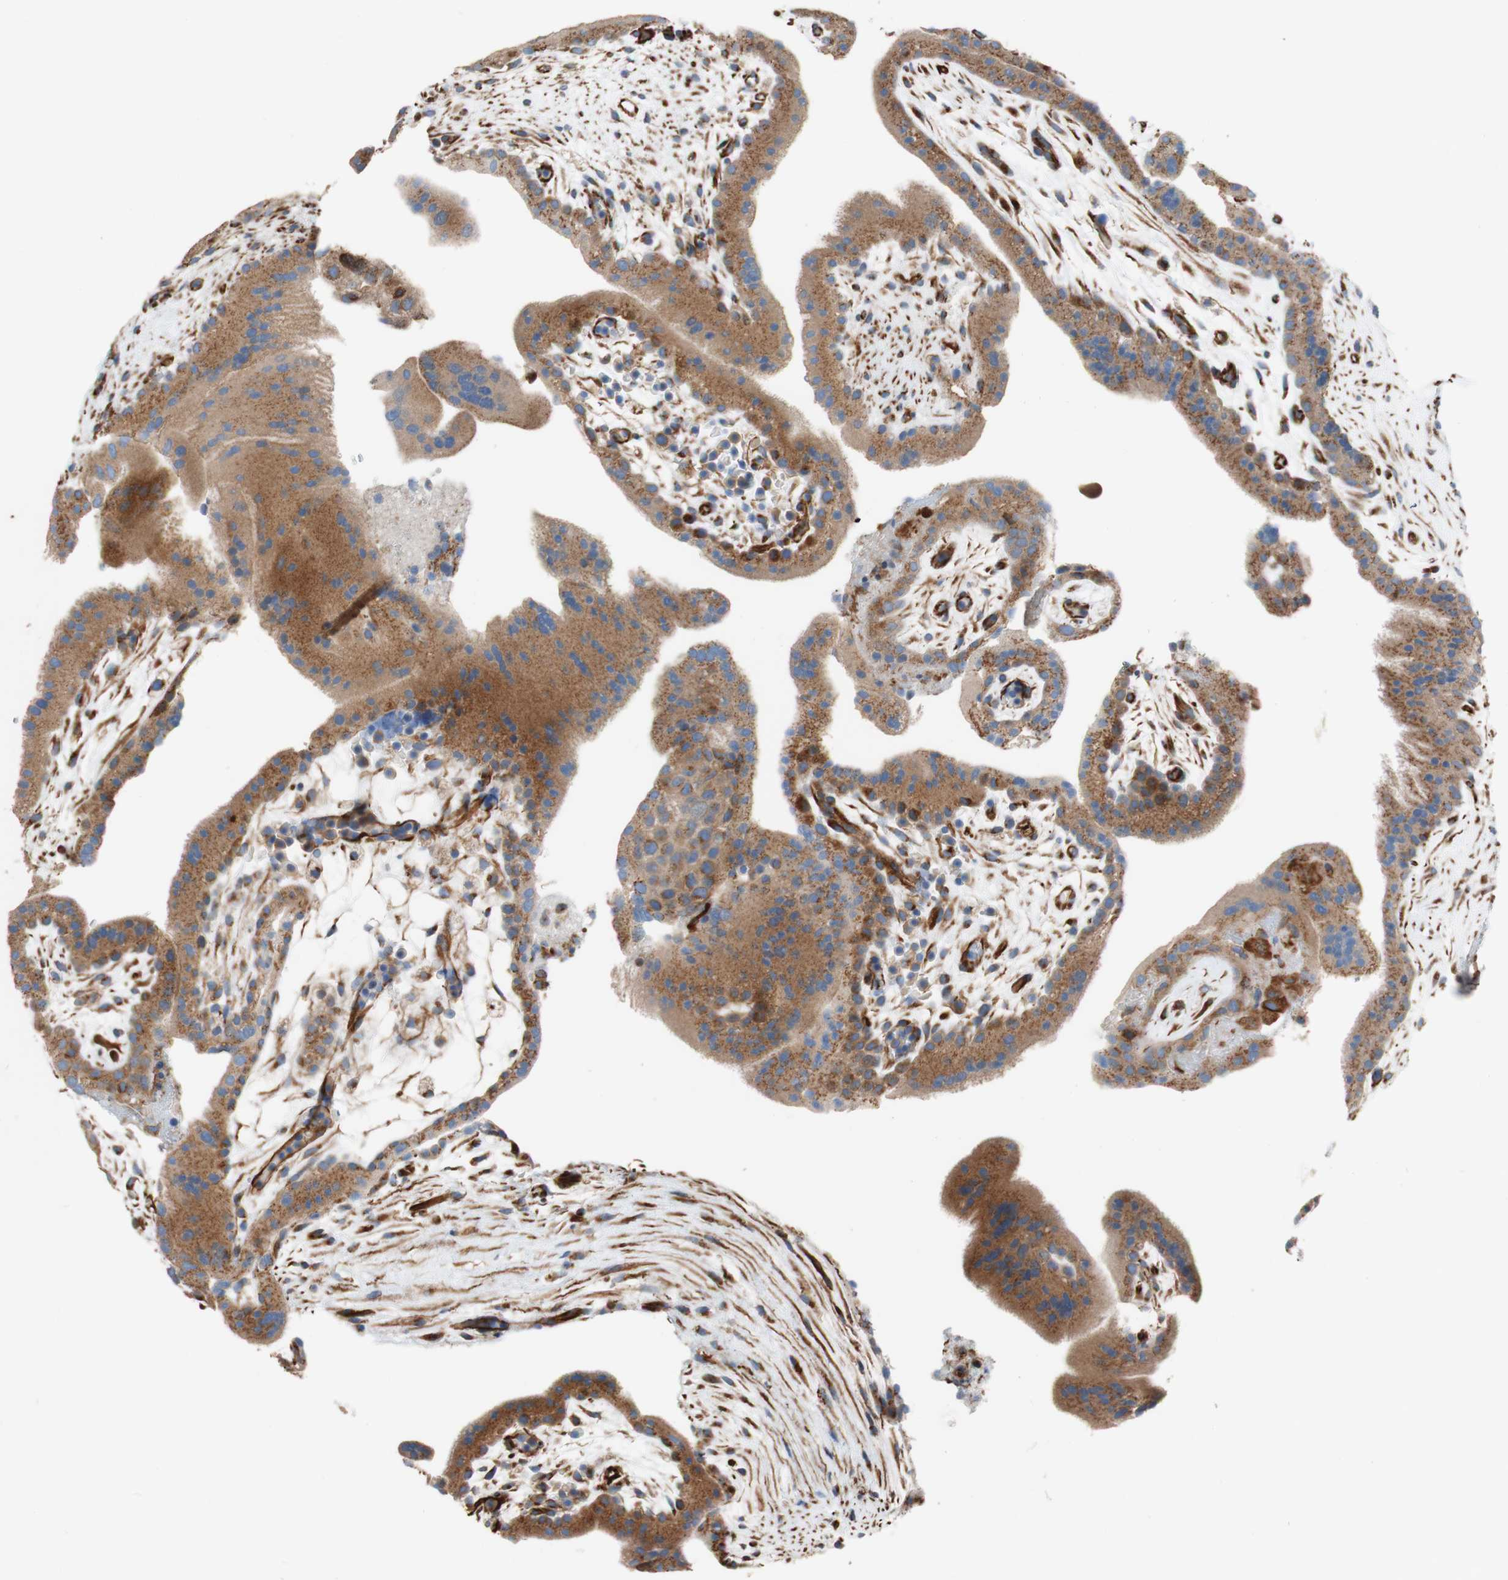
{"staining": {"intensity": "moderate", "quantity": ">75%", "location": "cytoplasmic/membranous"}, "tissue": "placenta", "cell_type": "Trophoblastic cells", "image_type": "normal", "snomed": [{"axis": "morphology", "description": "Normal tissue, NOS"}, {"axis": "topography", "description": "Placenta"}], "caption": "Immunohistochemistry (IHC) image of benign placenta: human placenta stained using IHC reveals medium levels of moderate protein expression localized specifically in the cytoplasmic/membranous of trophoblastic cells, appearing as a cytoplasmic/membranous brown color.", "gene": "C1orf43", "patient": {"sex": "female", "age": 19}}